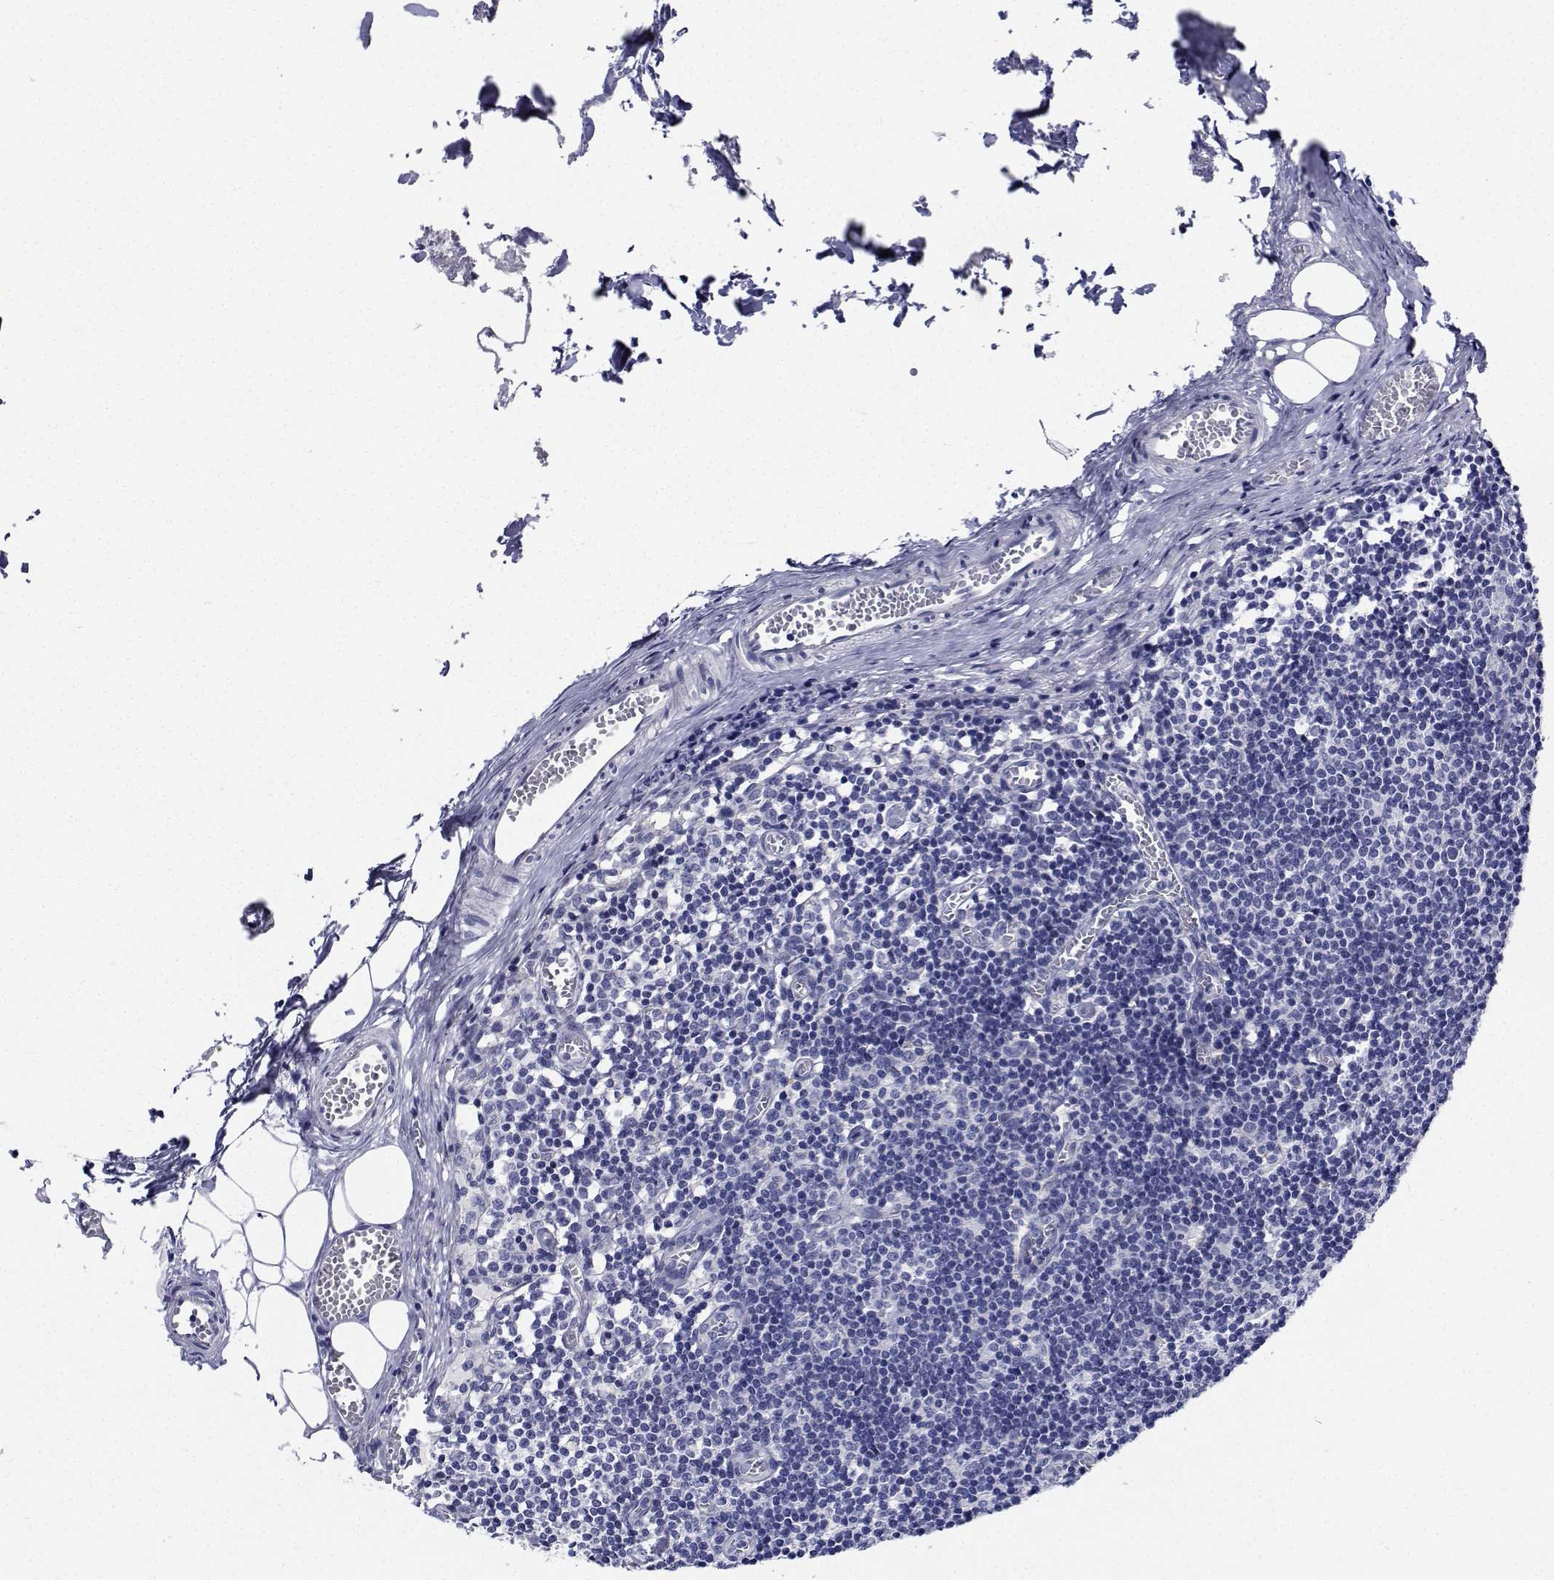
{"staining": {"intensity": "negative", "quantity": "none", "location": "none"}, "tissue": "lymph node", "cell_type": "Non-germinal center cells", "image_type": "normal", "snomed": [{"axis": "morphology", "description": "Normal tissue, NOS"}, {"axis": "topography", "description": "Lymph node"}], "caption": "Immunohistochemistry micrograph of benign lymph node: human lymph node stained with DAB (3,3'-diaminobenzidine) reveals no significant protein positivity in non-germinal center cells.", "gene": "CDHR3", "patient": {"sex": "female", "age": 52}}